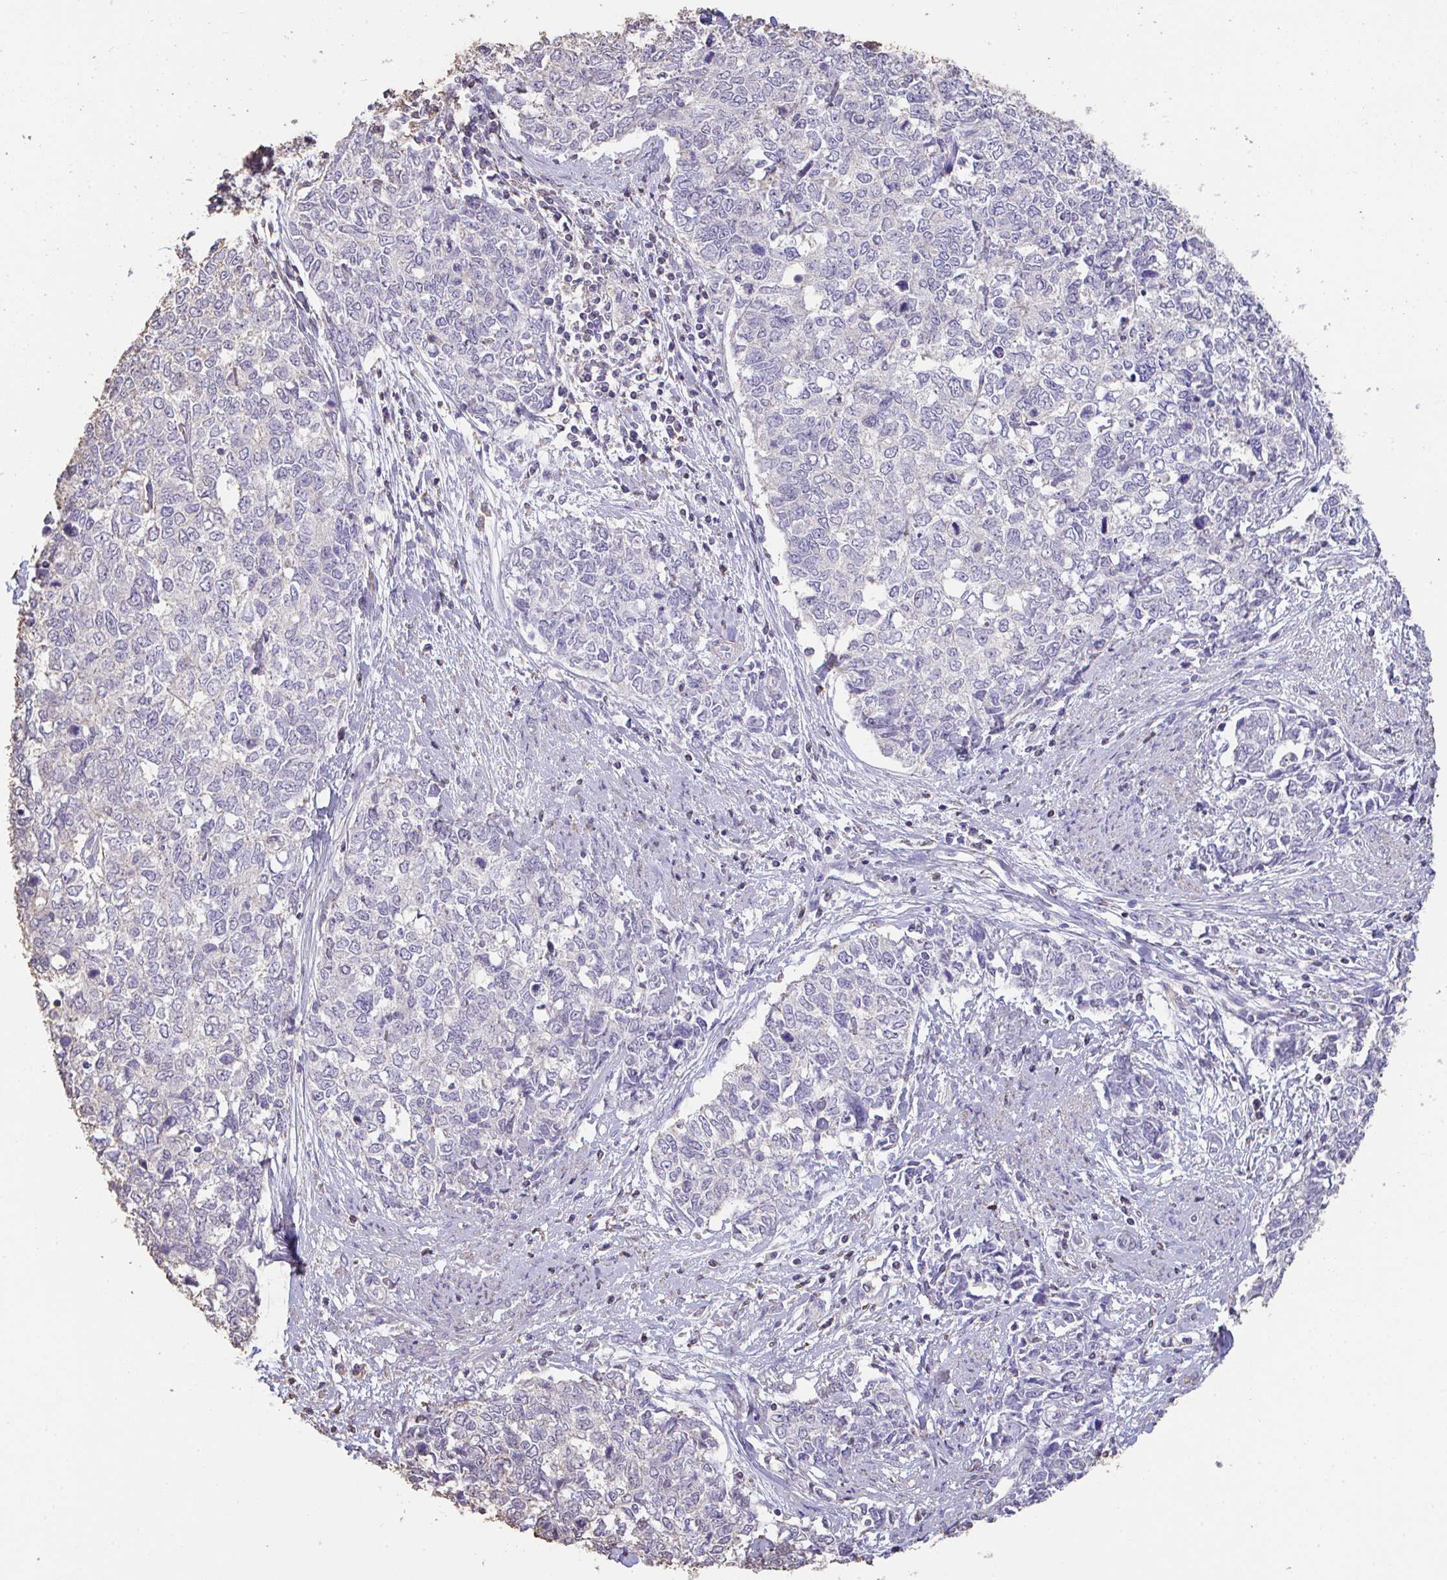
{"staining": {"intensity": "negative", "quantity": "none", "location": "none"}, "tissue": "cervical cancer", "cell_type": "Tumor cells", "image_type": "cancer", "snomed": [{"axis": "morphology", "description": "Adenocarcinoma, NOS"}, {"axis": "topography", "description": "Cervix"}], "caption": "IHC photomicrograph of human cervical adenocarcinoma stained for a protein (brown), which exhibits no expression in tumor cells.", "gene": "IL23R", "patient": {"sex": "female", "age": 63}}